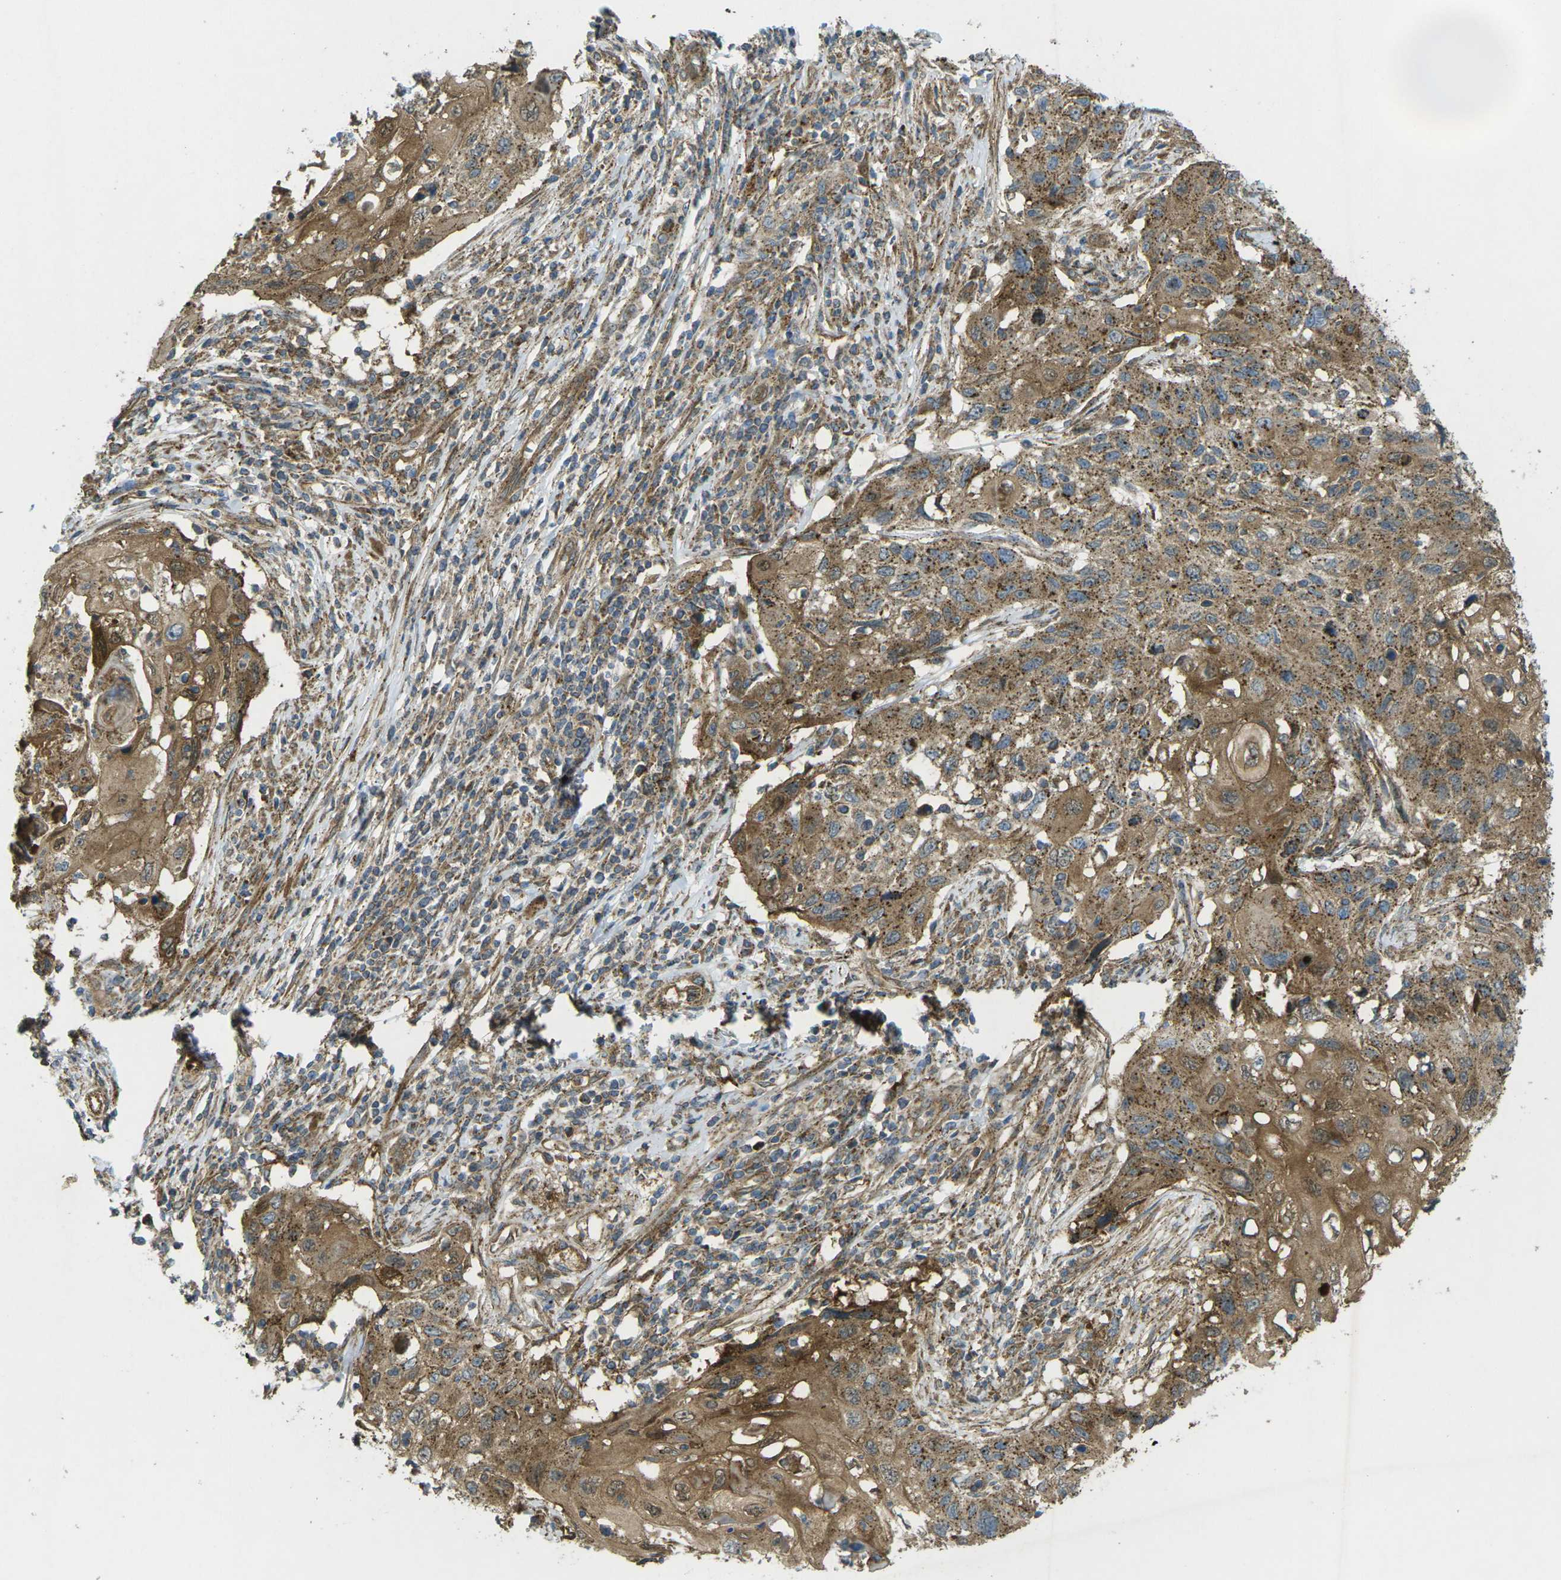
{"staining": {"intensity": "moderate", "quantity": ">75%", "location": "cytoplasmic/membranous"}, "tissue": "cervical cancer", "cell_type": "Tumor cells", "image_type": "cancer", "snomed": [{"axis": "morphology", "description": "Squamous cell carcinoma, NOS"}, {"axis": "topography", "description": "Cervix"}], "caption": "Brown immunohistochemical staining in cervical squamous cell carcinoma reveals moderate cytoplasmic/membranous expression in approximately >75% of tumor cells.", "gene": "CHMP3", "patient": {"sex": "female", "age": 70}}